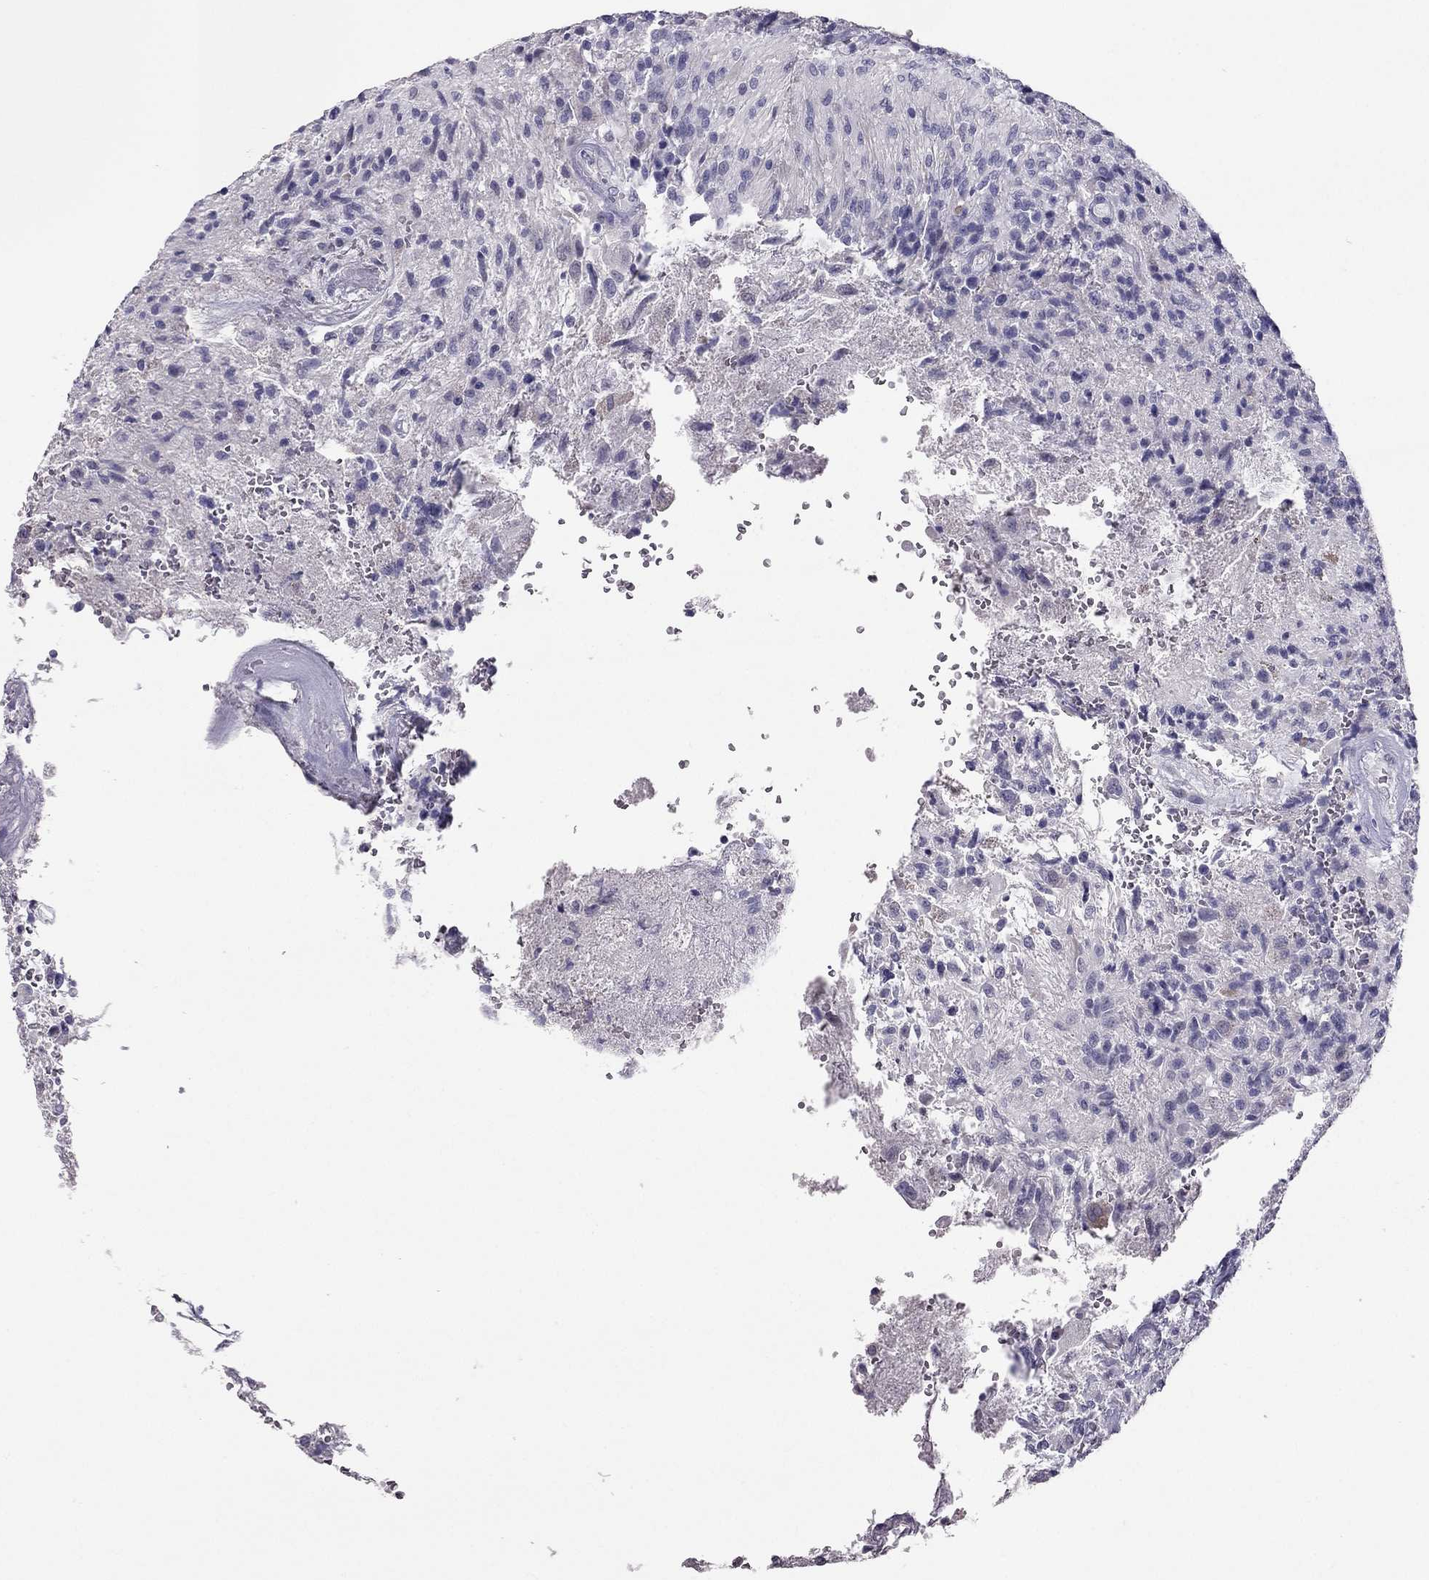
{"staining": {"intensity": "negative", "quantity": "none", "location": "none"}, "tissue": "glioma", "cell_type": "Tumor cells", "image_type": "cancer", "snomed": [{"axis": "morphology", "description": "Glioma, malignant, High grade"}, {"axis": "topography", "description": "Brain"}], "caption": "IHC of malignant glioma (high-grade) exhibits no expression in tumor cells.", "gene": "RHO", "patient": {"sex": "male", "age": 56}}